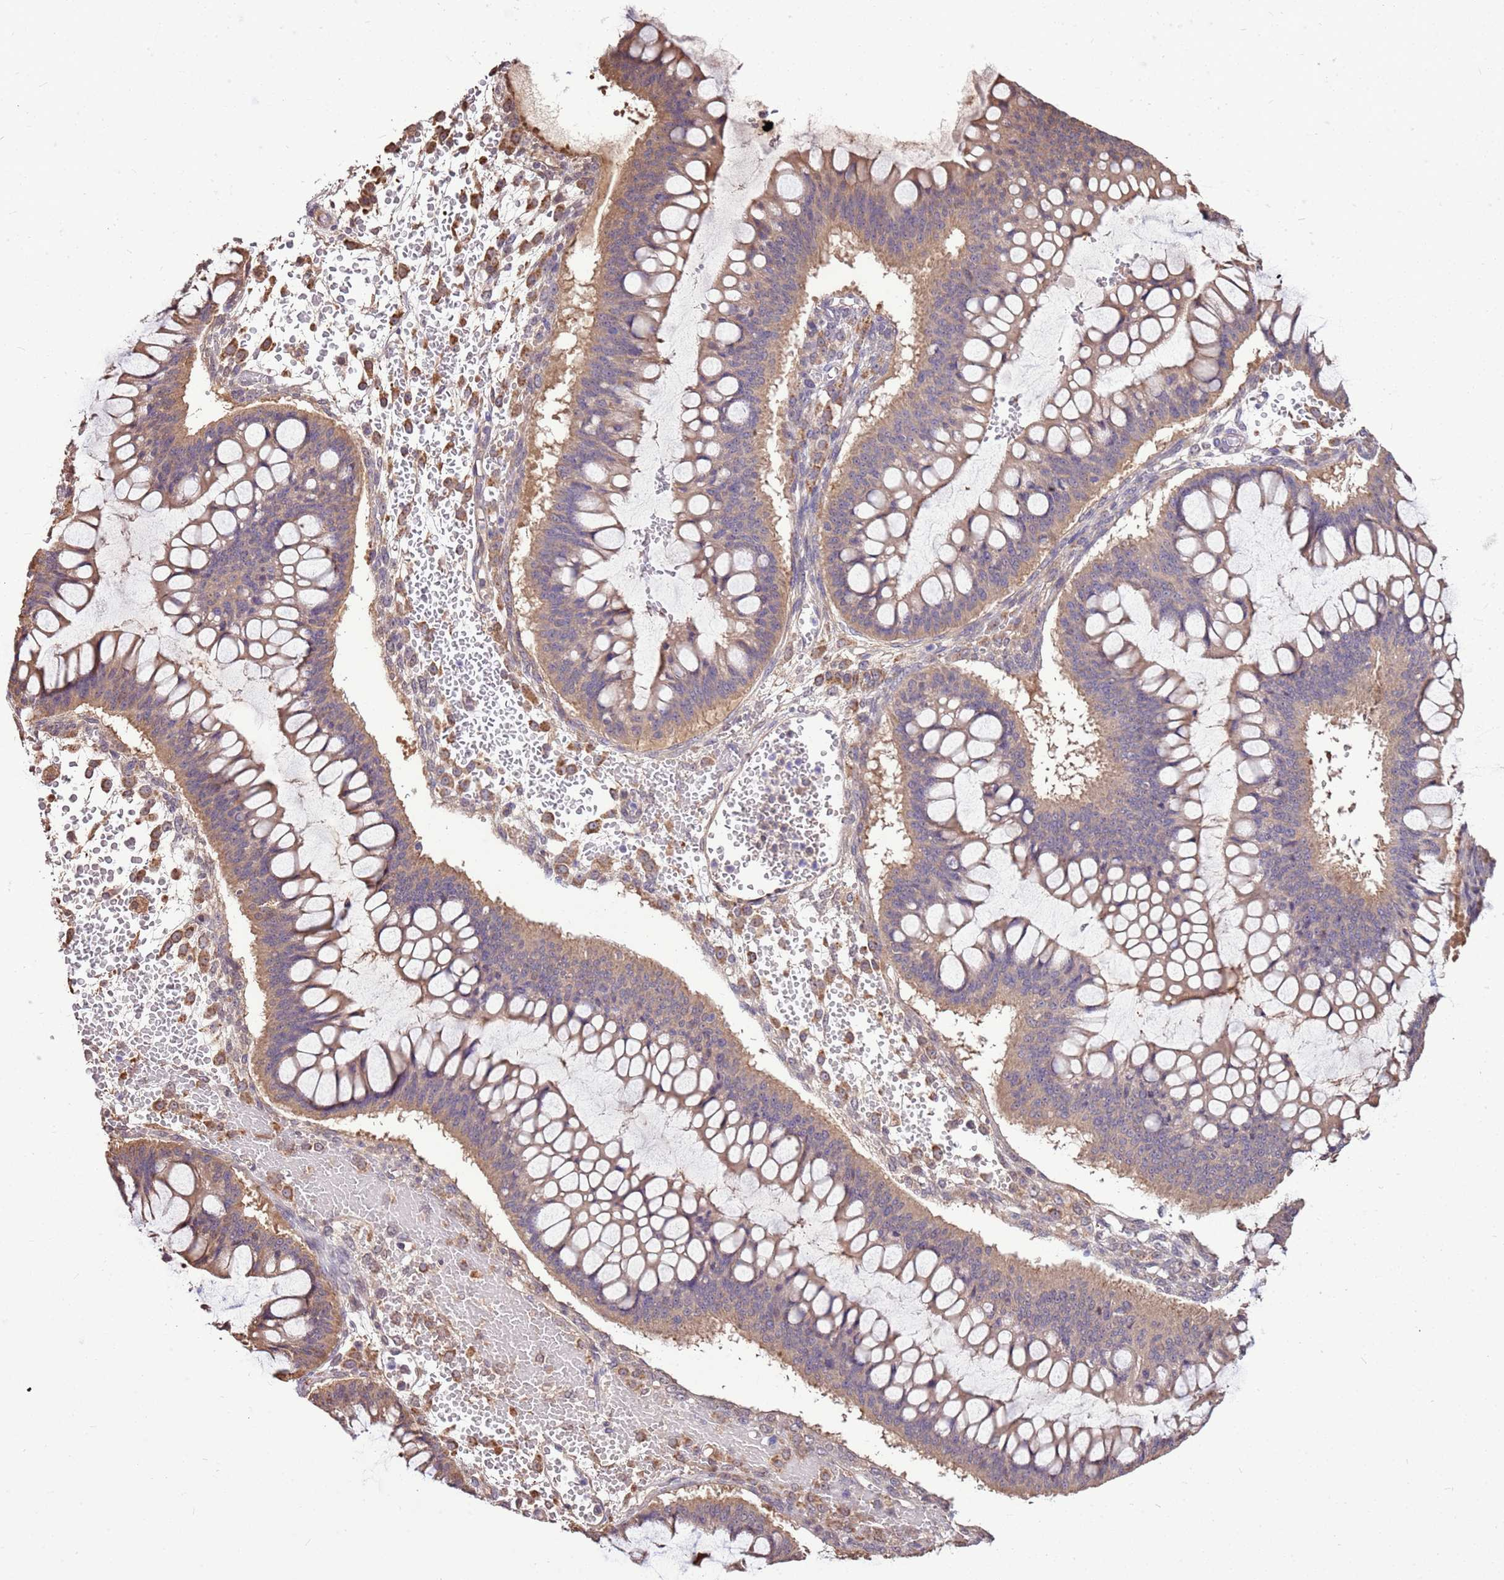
{"staining": {"intensity": "weak", "quantity": "25%-75%", "location": "cytoplasmic/membranous"}, "tissue": "ovarian cancer", "cell_type": "Tumor cells", "image_type": "cancer", "snomed": [{"axis": "morphology", "description": "Cystadenocarcinoma, mucinous, NOS"}, {"axis": "topography", "description": "Ovary"}], "caption": "Immunohistochemistry micrograph of human ovarian cancer (mucinous cystadenocarcinoma) stained for a protein (brown), which exhibits low levels of weak cytoplasmic/membranous positivity in about 25%-75% of tumor cells.", "gene": "BBS5", "patient": {"sex": "female", "age": 73}}